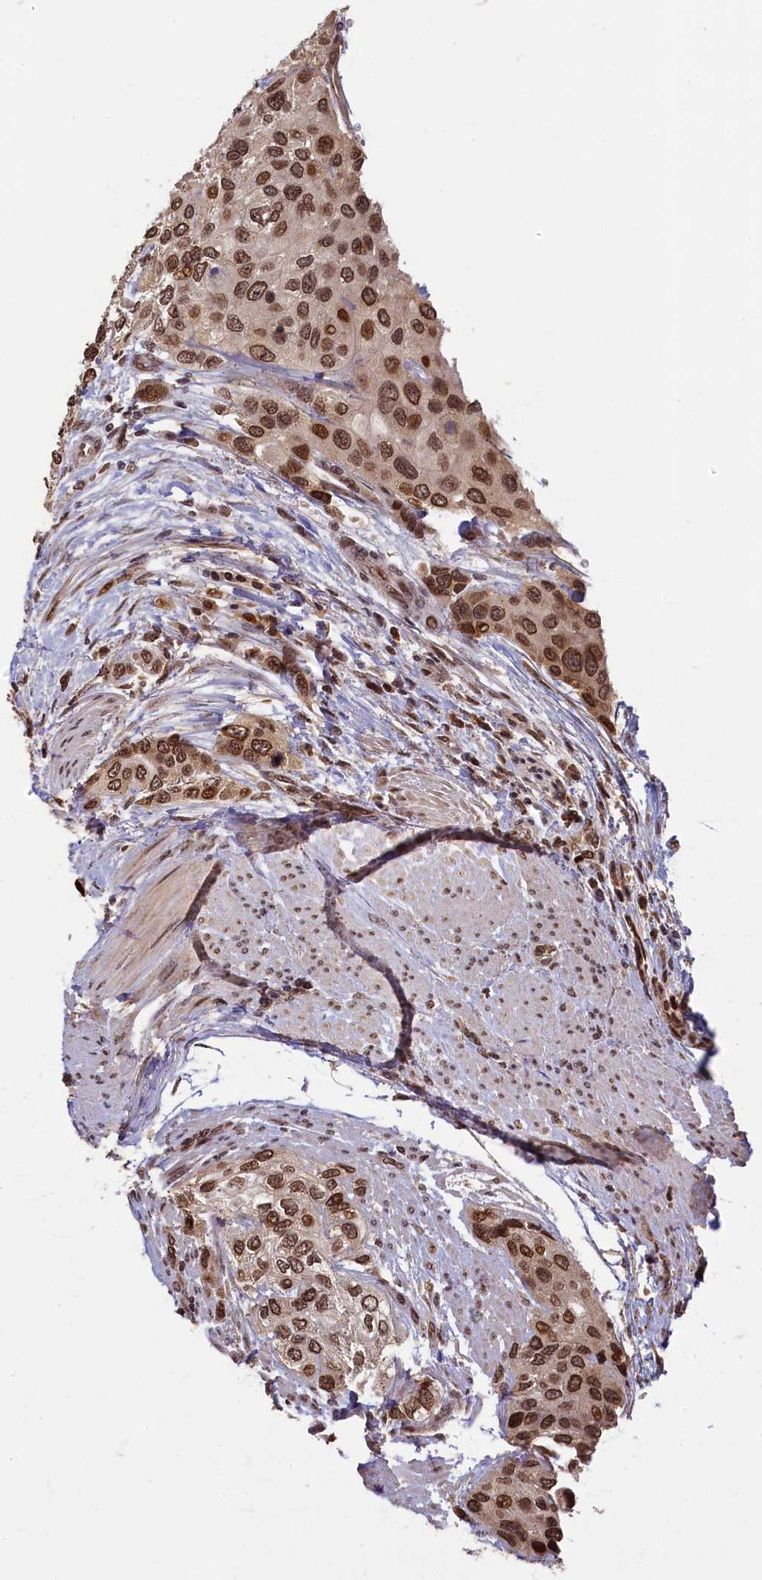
{"staining": {"intensity": "strong", "quantity": ">75%", "location": "nuclear"}, "tissue": "urothelial cancer", "cell_type": "Tumor cells", "image_type": "cancer", "snomed": [{"axis": "morphology", "description": "Normal tissue, NOS"}, {"axis": "morphology", "description": "Urothelial carcinoma, High grade"}, {"axis": "topography", "description": "Vascular tissue"}, {"axis": "topography", "description": "Urinary bladder"}], "caption": "Urothelial carcinoma (high-grade) stained with DAB immunohistochemistry (IHC) shows high levels of strong nuclear expression in about >75% of tumor cells. (DAB (3,3'-diaminobenzidine) IHC, brown staining for protein, blue staining for nuclei).", "gene": "CKAP2L", "patient": {"sex": "female", "age": 56}}